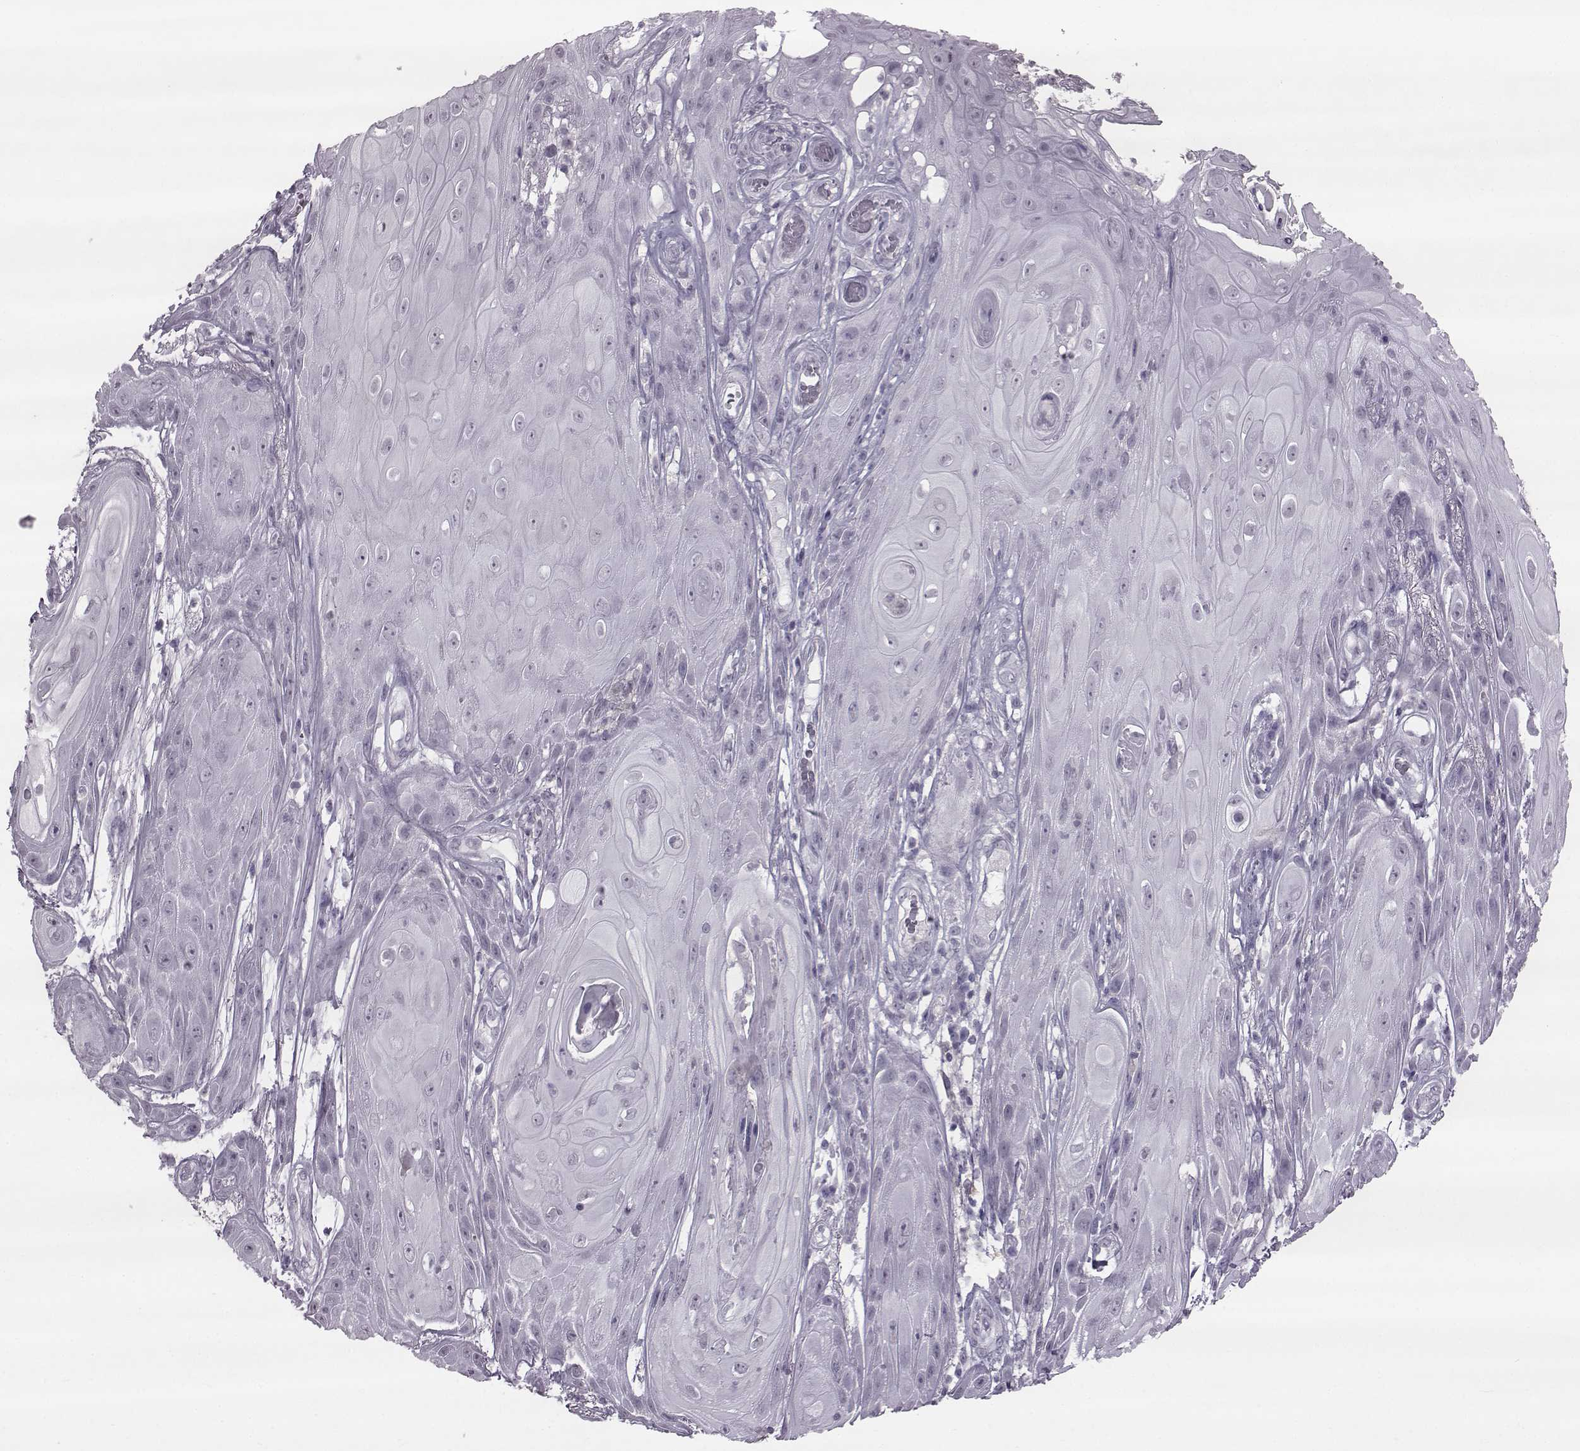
{"staining": {"intensity": "negative", "quantity": "none", "location": "none"}, "tissue": "skin cancer", "cell_type": "Tumor cells", "image_type": "cancer", "snomed": [{"axis": "morphology", "description": "Squamous cell carcinoma, NOS"}, {"axis": "topography", "description": "Skin"}], "caption": "Immunohistochemistry (IHC) of human squamous cell carcinoma (skin) exhibits no positivity in tumor cells.", "gene": "SLC28A2", "patient": {"sex": "male", "age": 62}}